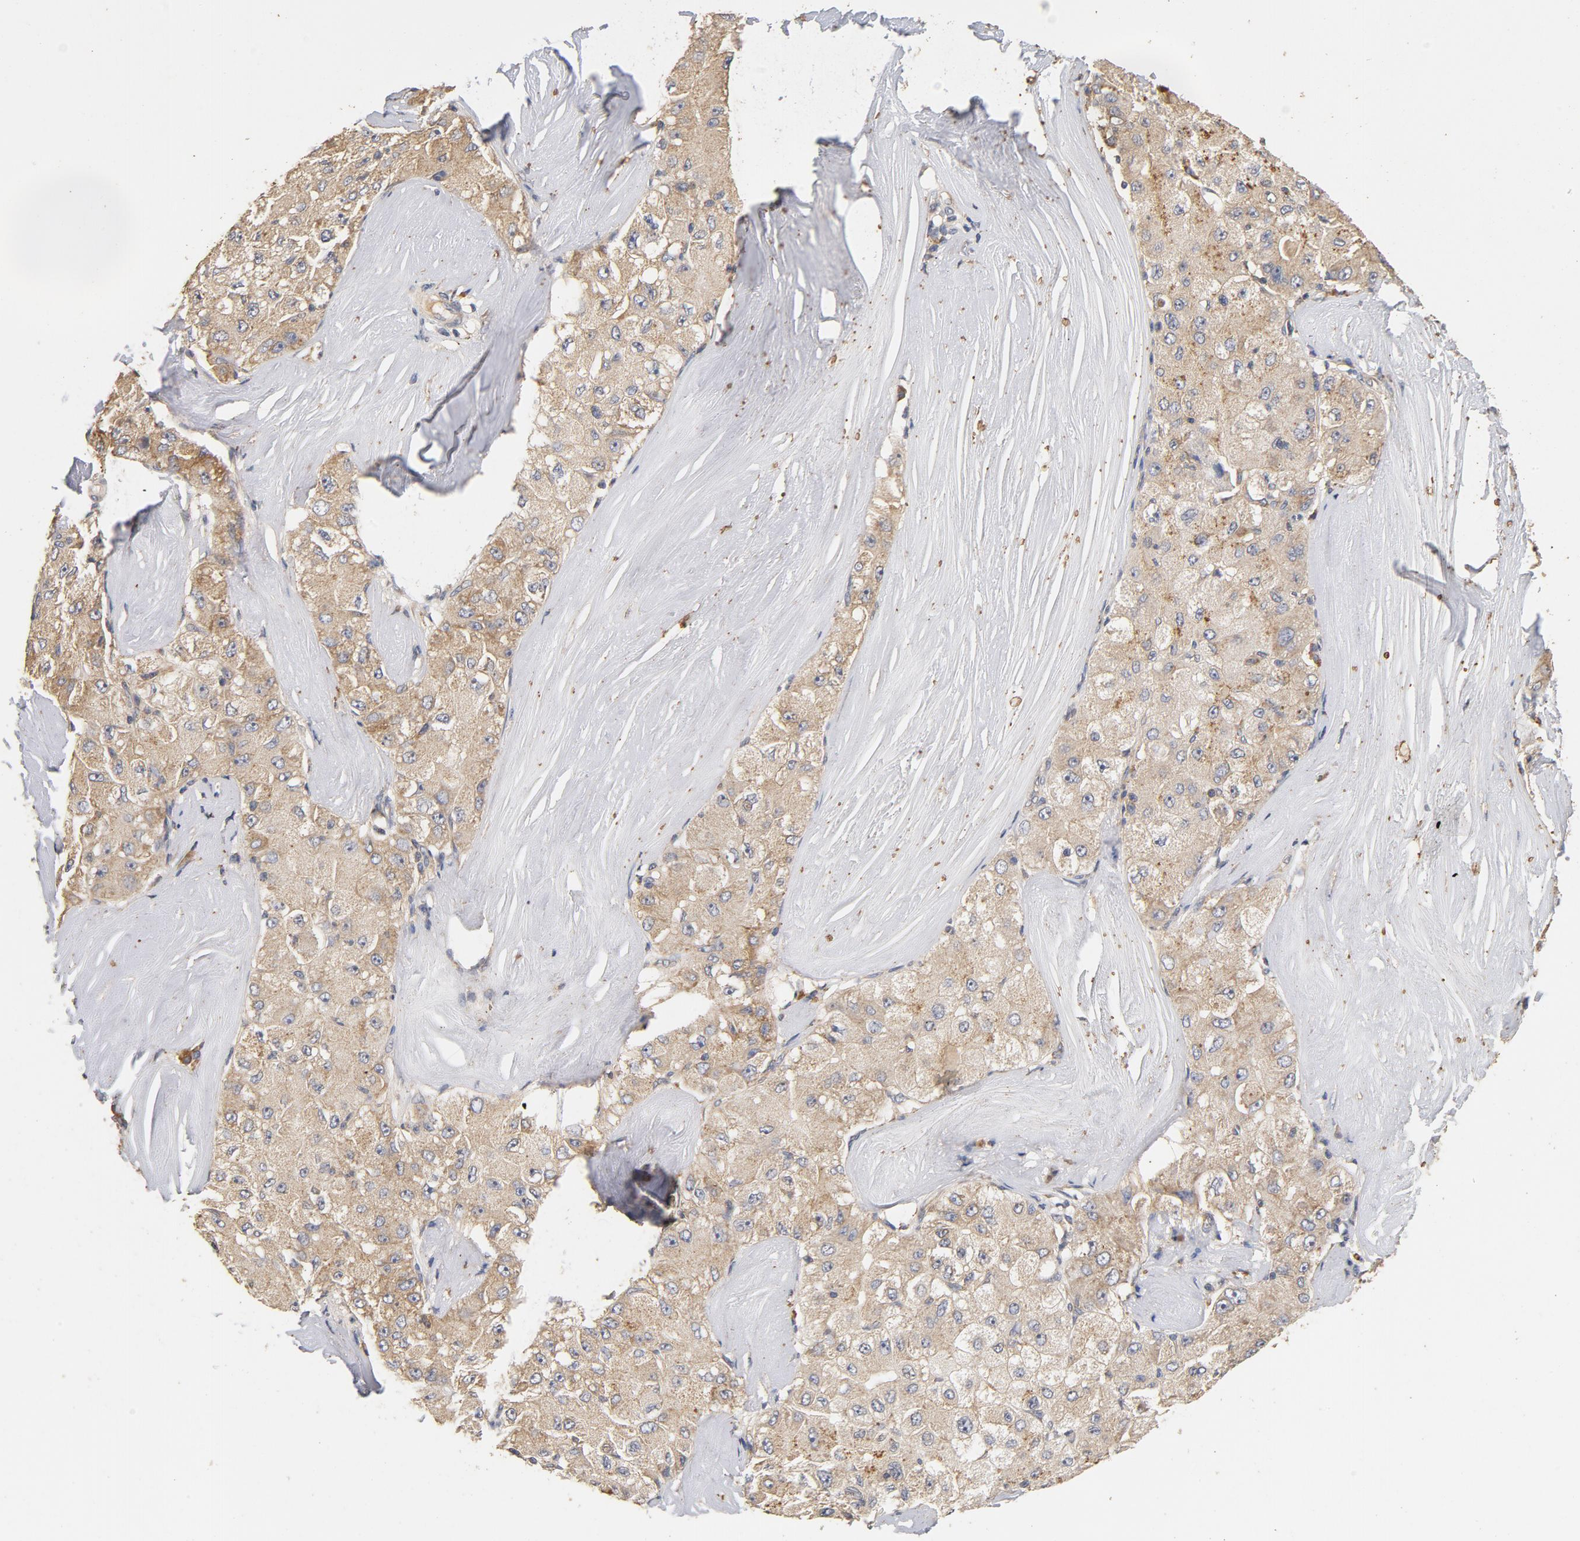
{"staining": {"intensity": "weak", "quantity": ">75%", "location": "cytoplasmic/membranous"}, "tissue": "liver cancer", "cell_type": "Tumor cells", "image_type": "cancer", "snomed": [{"axis": "morphology", "description": "Carcinoma, Hepatocellular, NOS"}, {"axis": "topography", "description": "Liver"}], "caption": "Protein expression by immunohistochemistry (IHC) shows weak cytoplasmic/membranous staining in about >75% of tumor cells in hepatocellular carcinoma (liver).", "gene": "DDX6", "patient": {"sex": "male", "age": 80}}